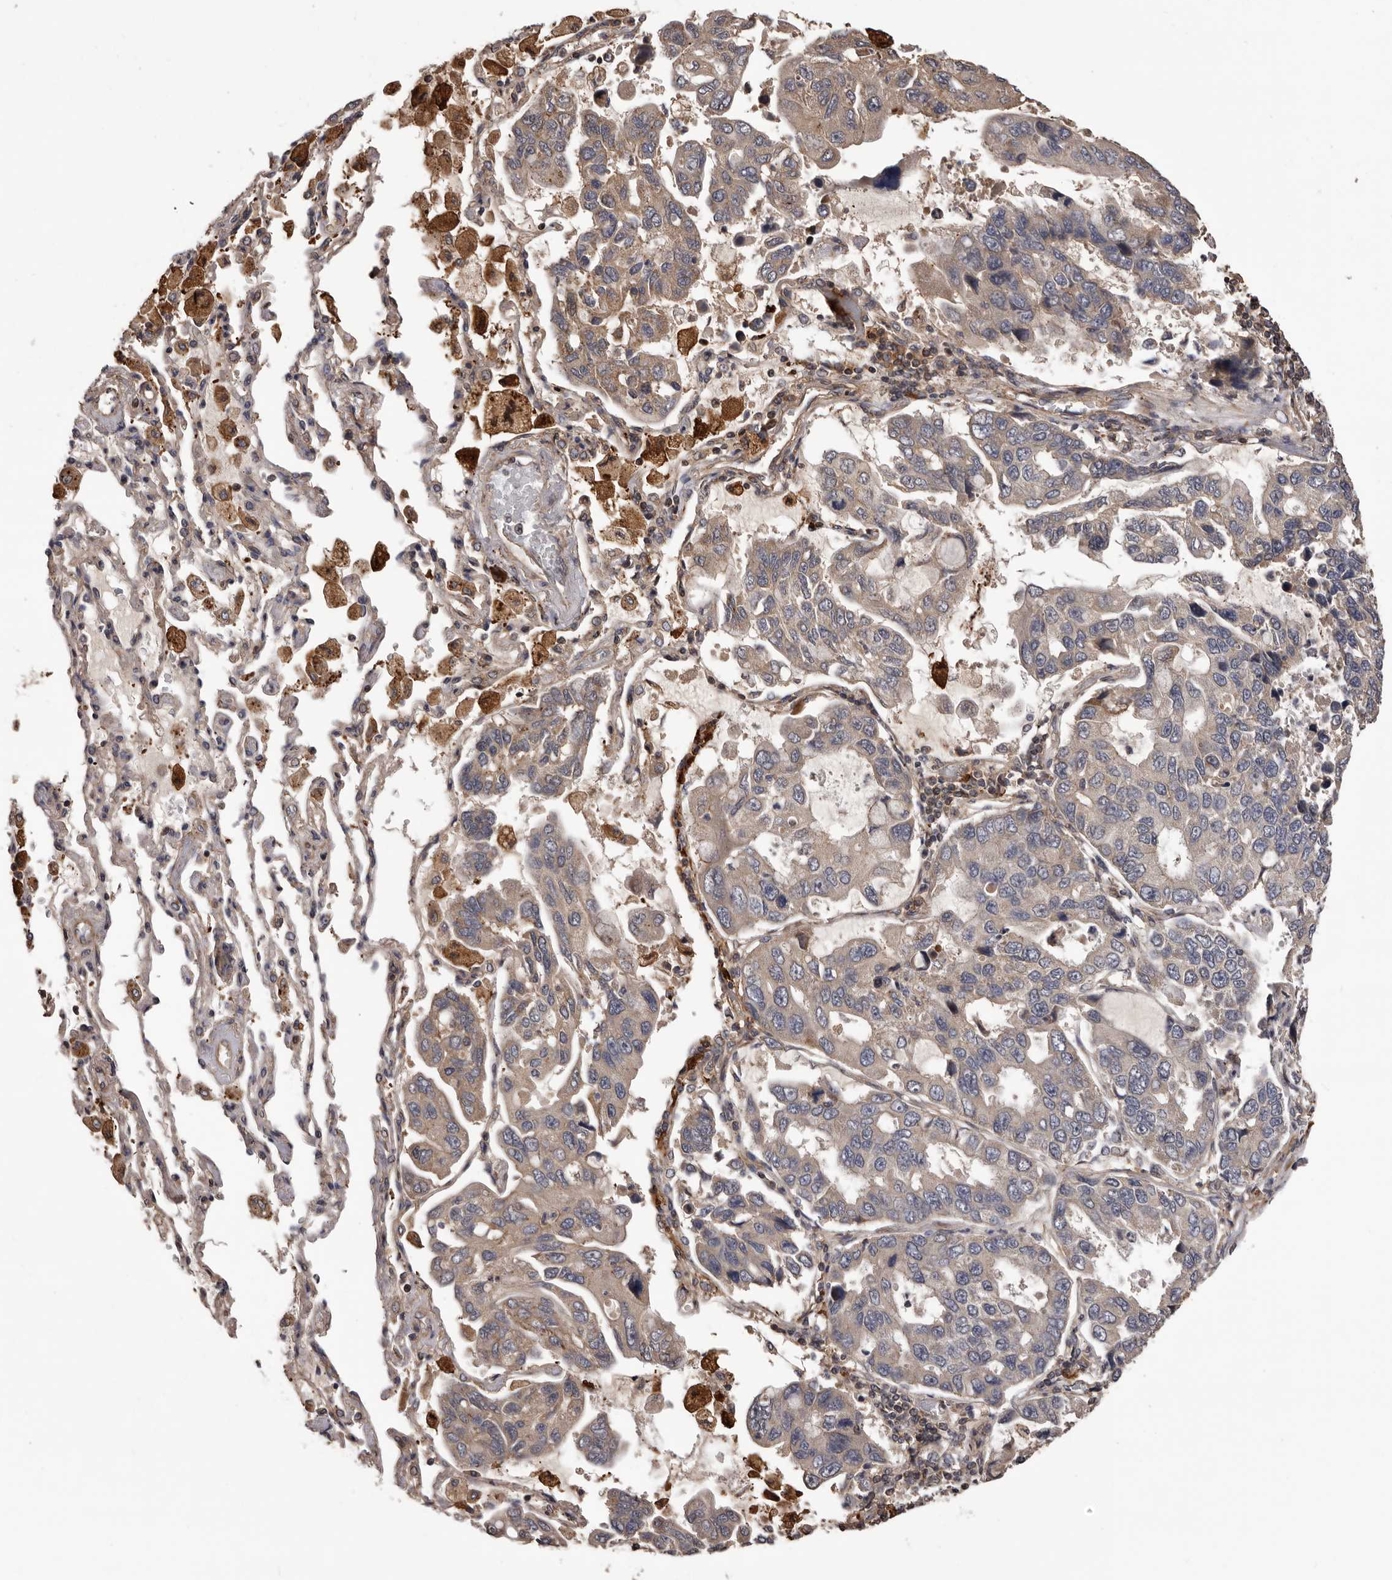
{"staining": {"intensity": "weak", "quantity": "<25%", "location": "cytoplasmic/membranous"}, "tissue": "lung cancer", "cell_type": "Tumor cells", "image_type": "cancer", "snomed": [{"axis": "morphology", "description": "Adenocarcinoma, NOS"}, {"axis": "topography", "description": "Lung"}], "caption": "Immunohistochemistry (IHC) of human adenocarcinoma (lung) reveals no expression in tumor cells.", "gene": "ADAMTS2", "patient": {"sex": "male", "age": 64}}